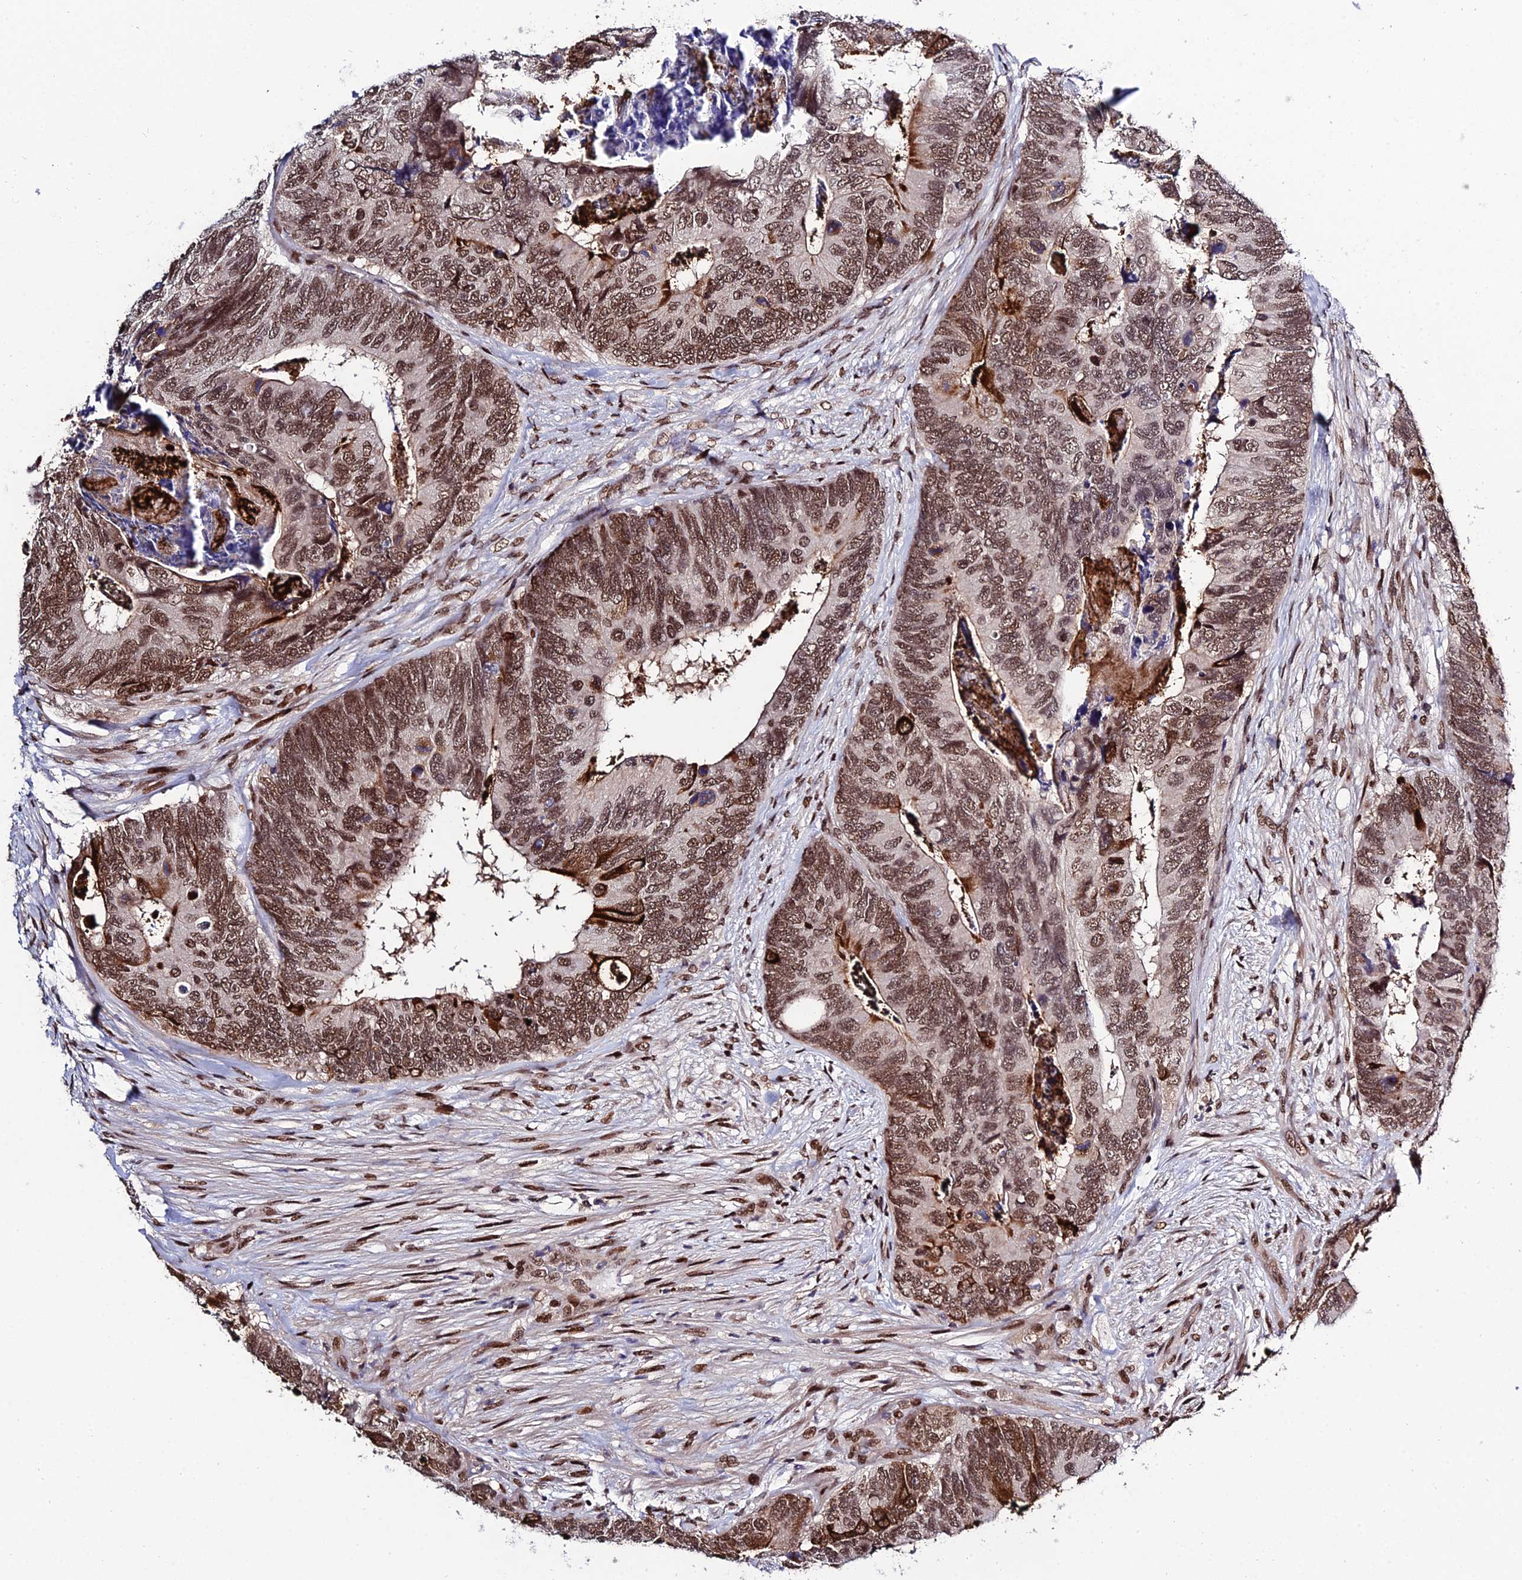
{"staining": {"intensity": "moderate", "quantity": ">75%", "location": "nuclear"}, "tissue": "colorectal cancer", "cell_type": "Tumor cells", "image_type": "cancer", "snomed": [{"axis": "morphology", "description": "Adenocarcinoma, NOS"}, {"axis": "topography", "description": "Colon"}], "caption": "Immunohistochemistry histopathology image of neoplastic tissue: colorectal adenocarcinoma stained using immunohistochemistry (IHC) shows medium levels of moderate protein expression localized specifically in the nuclear of tumor cells, appearing as a nuclear brown color.", "gene": "SYT15", "patient": {"sex": "female", "age": 67}}